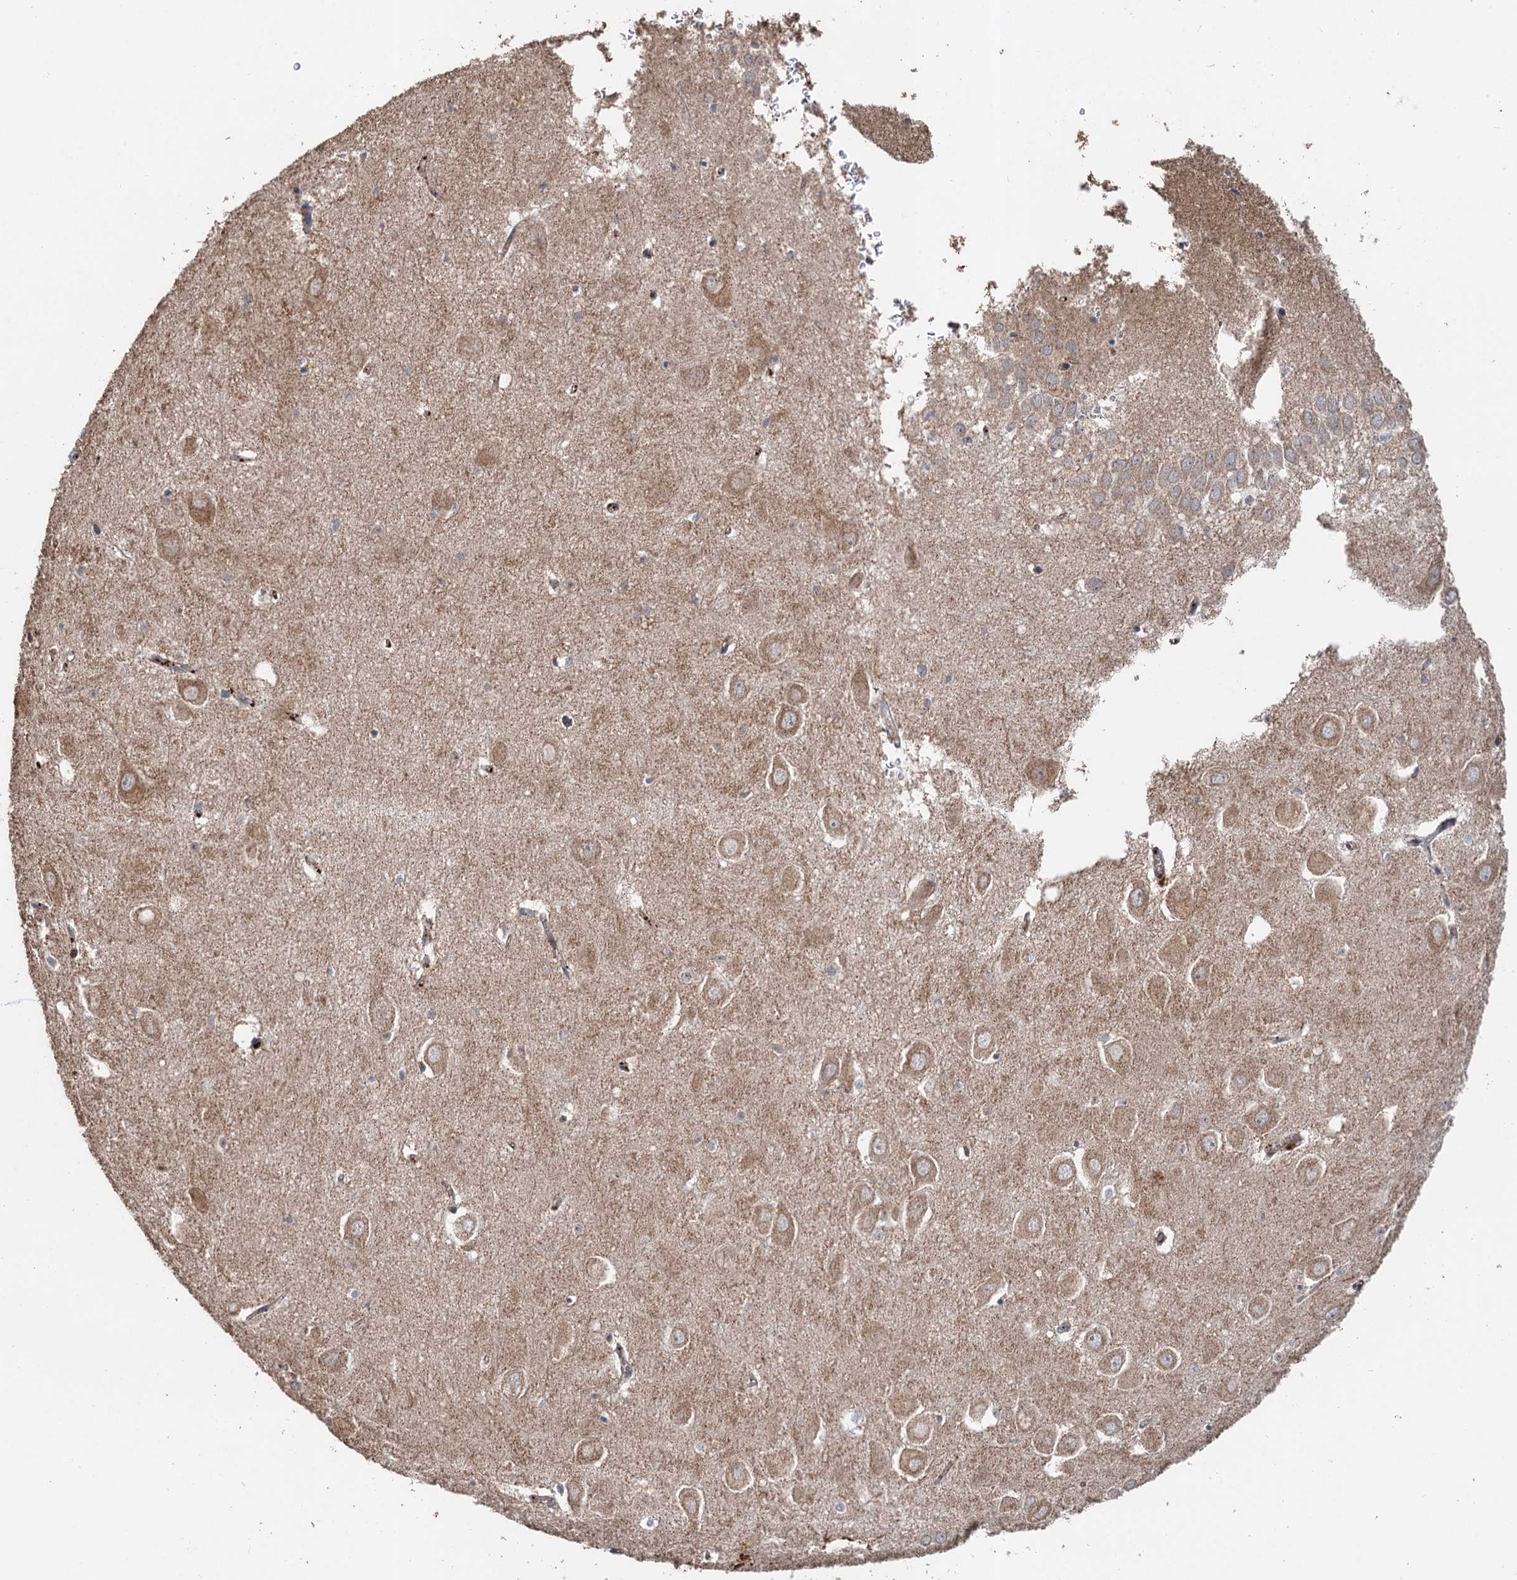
{"staining": {"intensity": "weak", "quantity": "<25%", "location": "cytoplasmic/membranous"}, "tissue": "hippocampus", "cell_type": "Glial cells", "image_type": "normal", "snomed": [{"axis": "morphology", "description": "Normal tissue, NOS"}, {"axis": "topography", "description": "Hippocampus"}], "caption": "This micrograph is of unremarkable hippocampus stained with immunohistochemistry to label a protein in brown with the nuclei are counter-stained blue. There is no expression in glial cells.", "gene": "DEXI", "patient": {"sex": "female", "age": 64}}